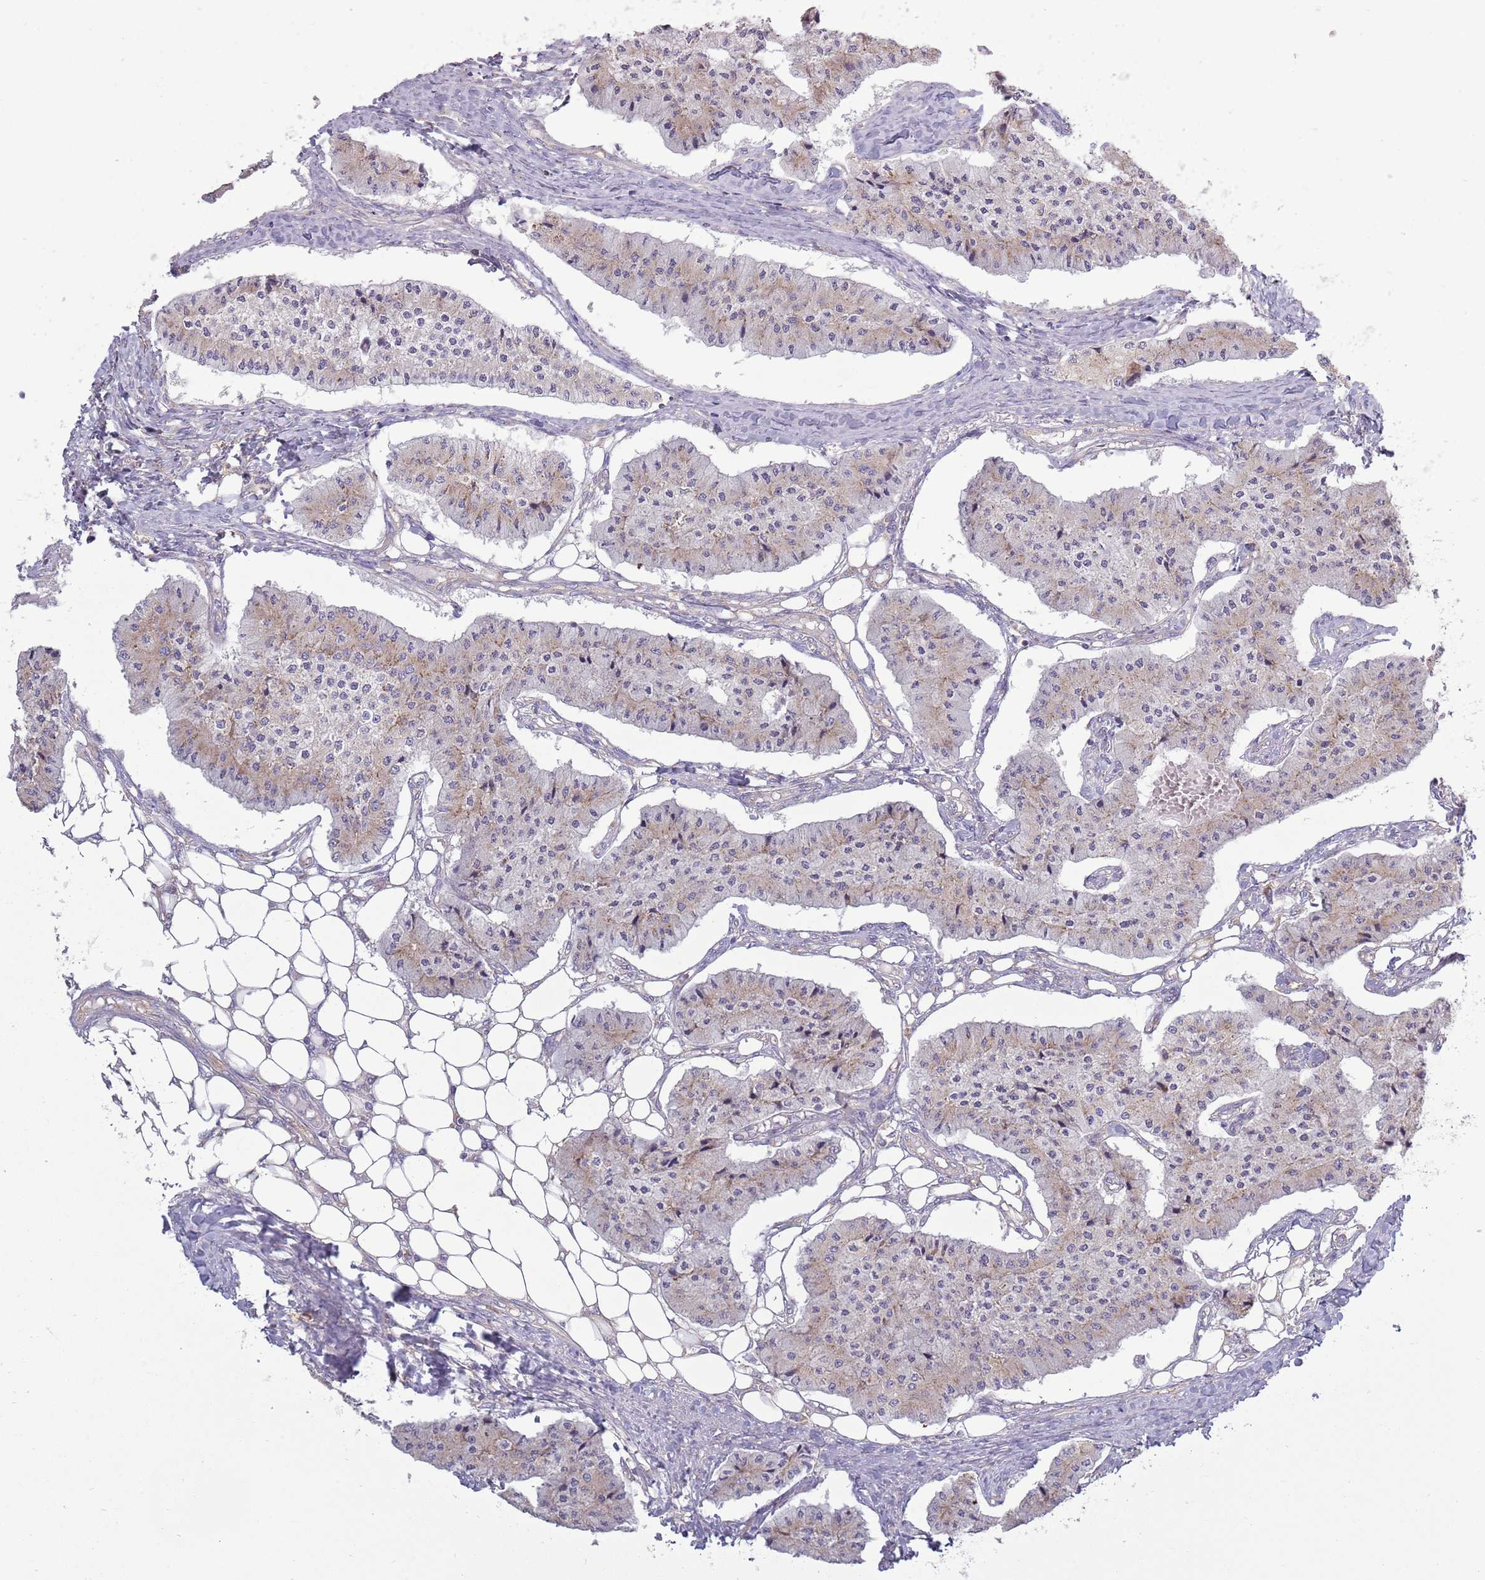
{"staining": {"intensity": "weak", "quantity": "<25%", "location": "cytoplasmic/membranous"}, "tissue": "carcinoid", "cell_type": "Tumor cells", "image_type": "cancer", "snomed": [{"axis": "morphology", "description": "Carcinoid, malignant, NOS"}, {"axis": "topography", "description": "Colon"}], "caption": "Photomicrograph shows no significant protein expression in tumor cells of carcinoid.", "gene": "RPL17-C18orf32", "patient": {"sex": "female", "age": 52}}